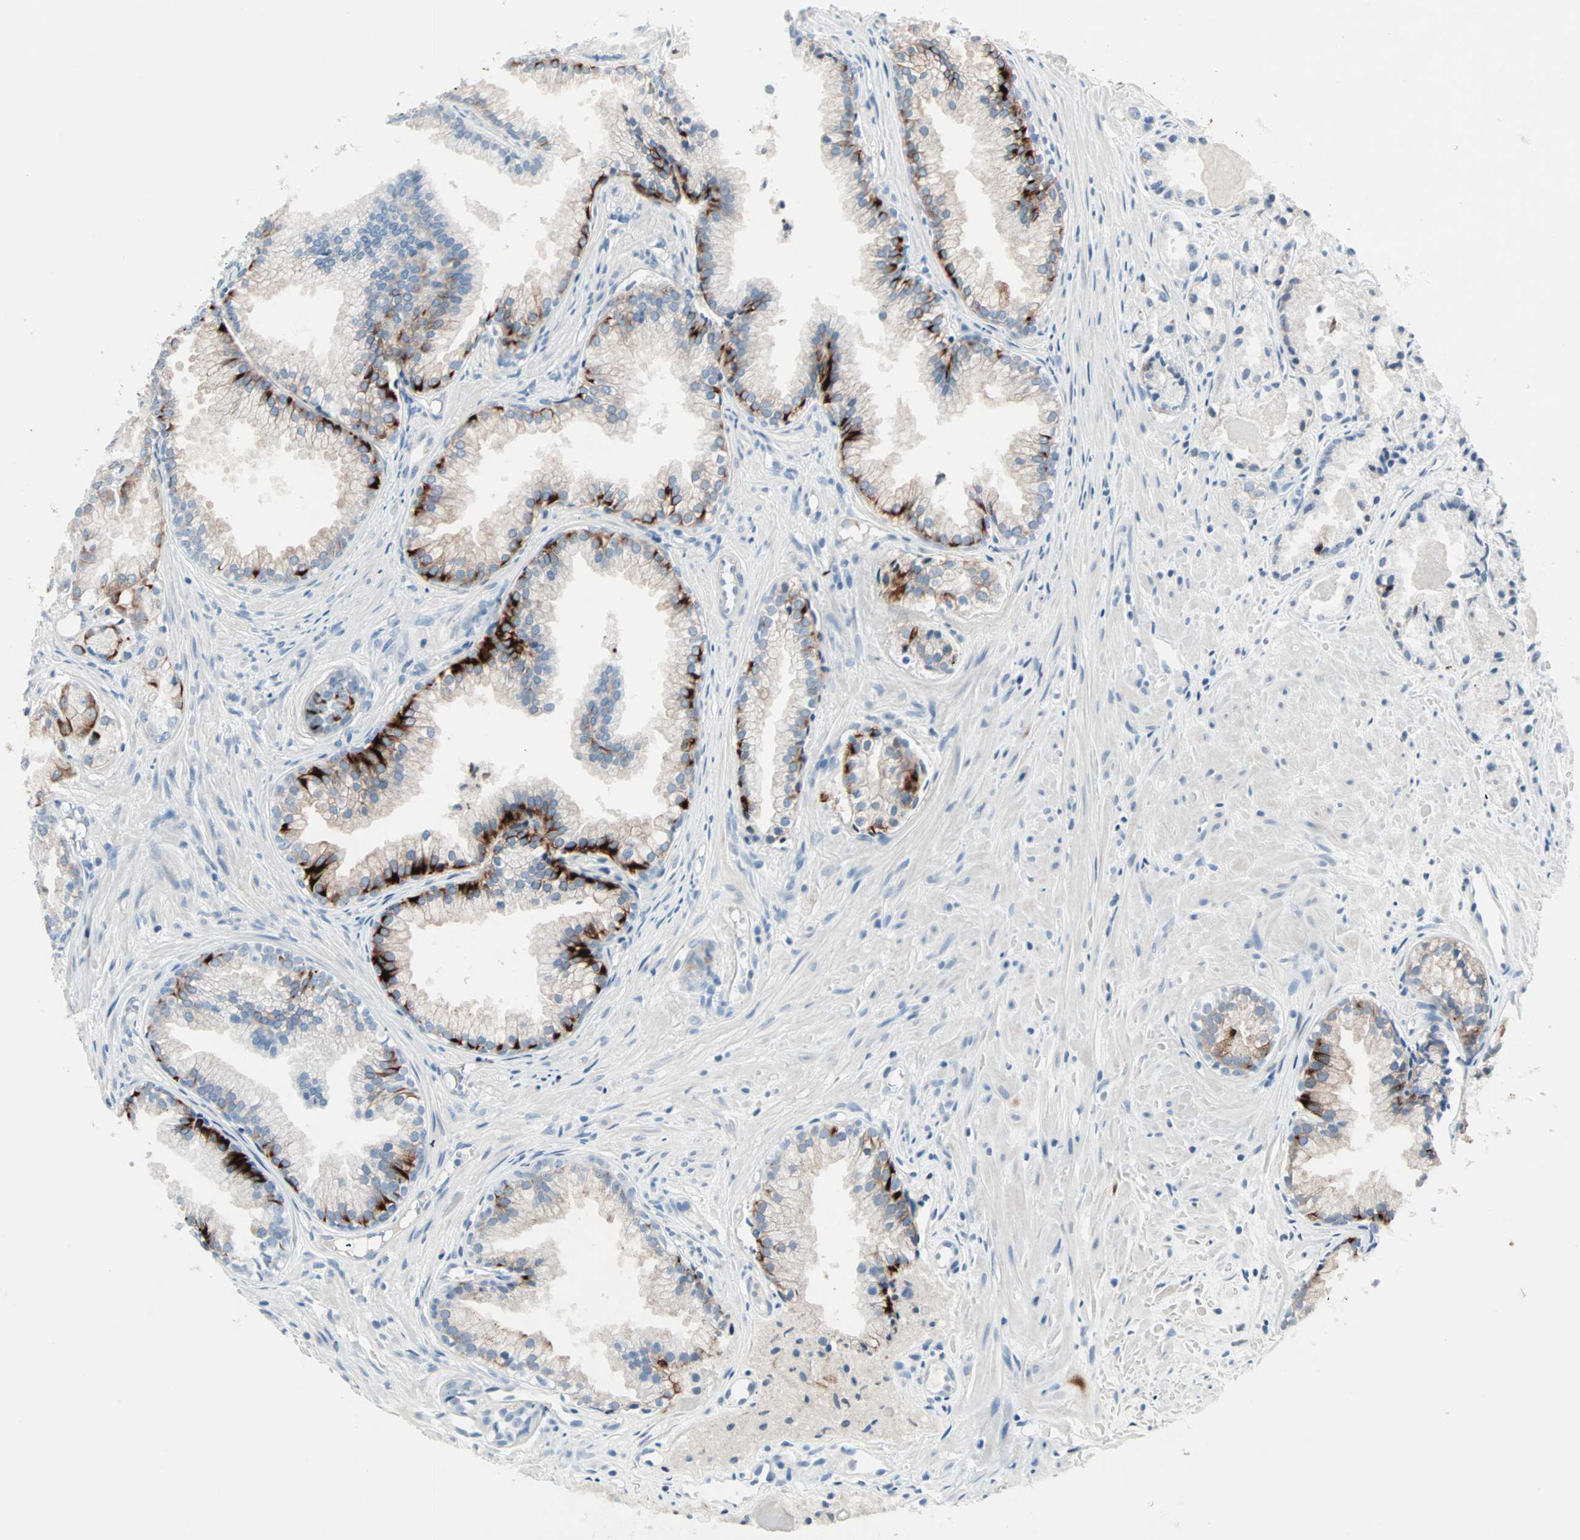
{"staining": {"intensity": "negative", "quantity": "none", "location": "none"}, "tissue": "prostate cancer", "cell_type": "Tumor cells", "image_type": "cancer", "snomed": [{"axis": "morphology", "description": "Adenocarcinoma, Low grade"}, {"axis": "topography", "description": "Prostate"}], "caption": "Micrograph shows no significant protein positivity in tumor cells of prostate cancer (adenocarcinoma (low-grade)).", "gene": "NEFH", "patient": {"sex": "male", "age": 72}}